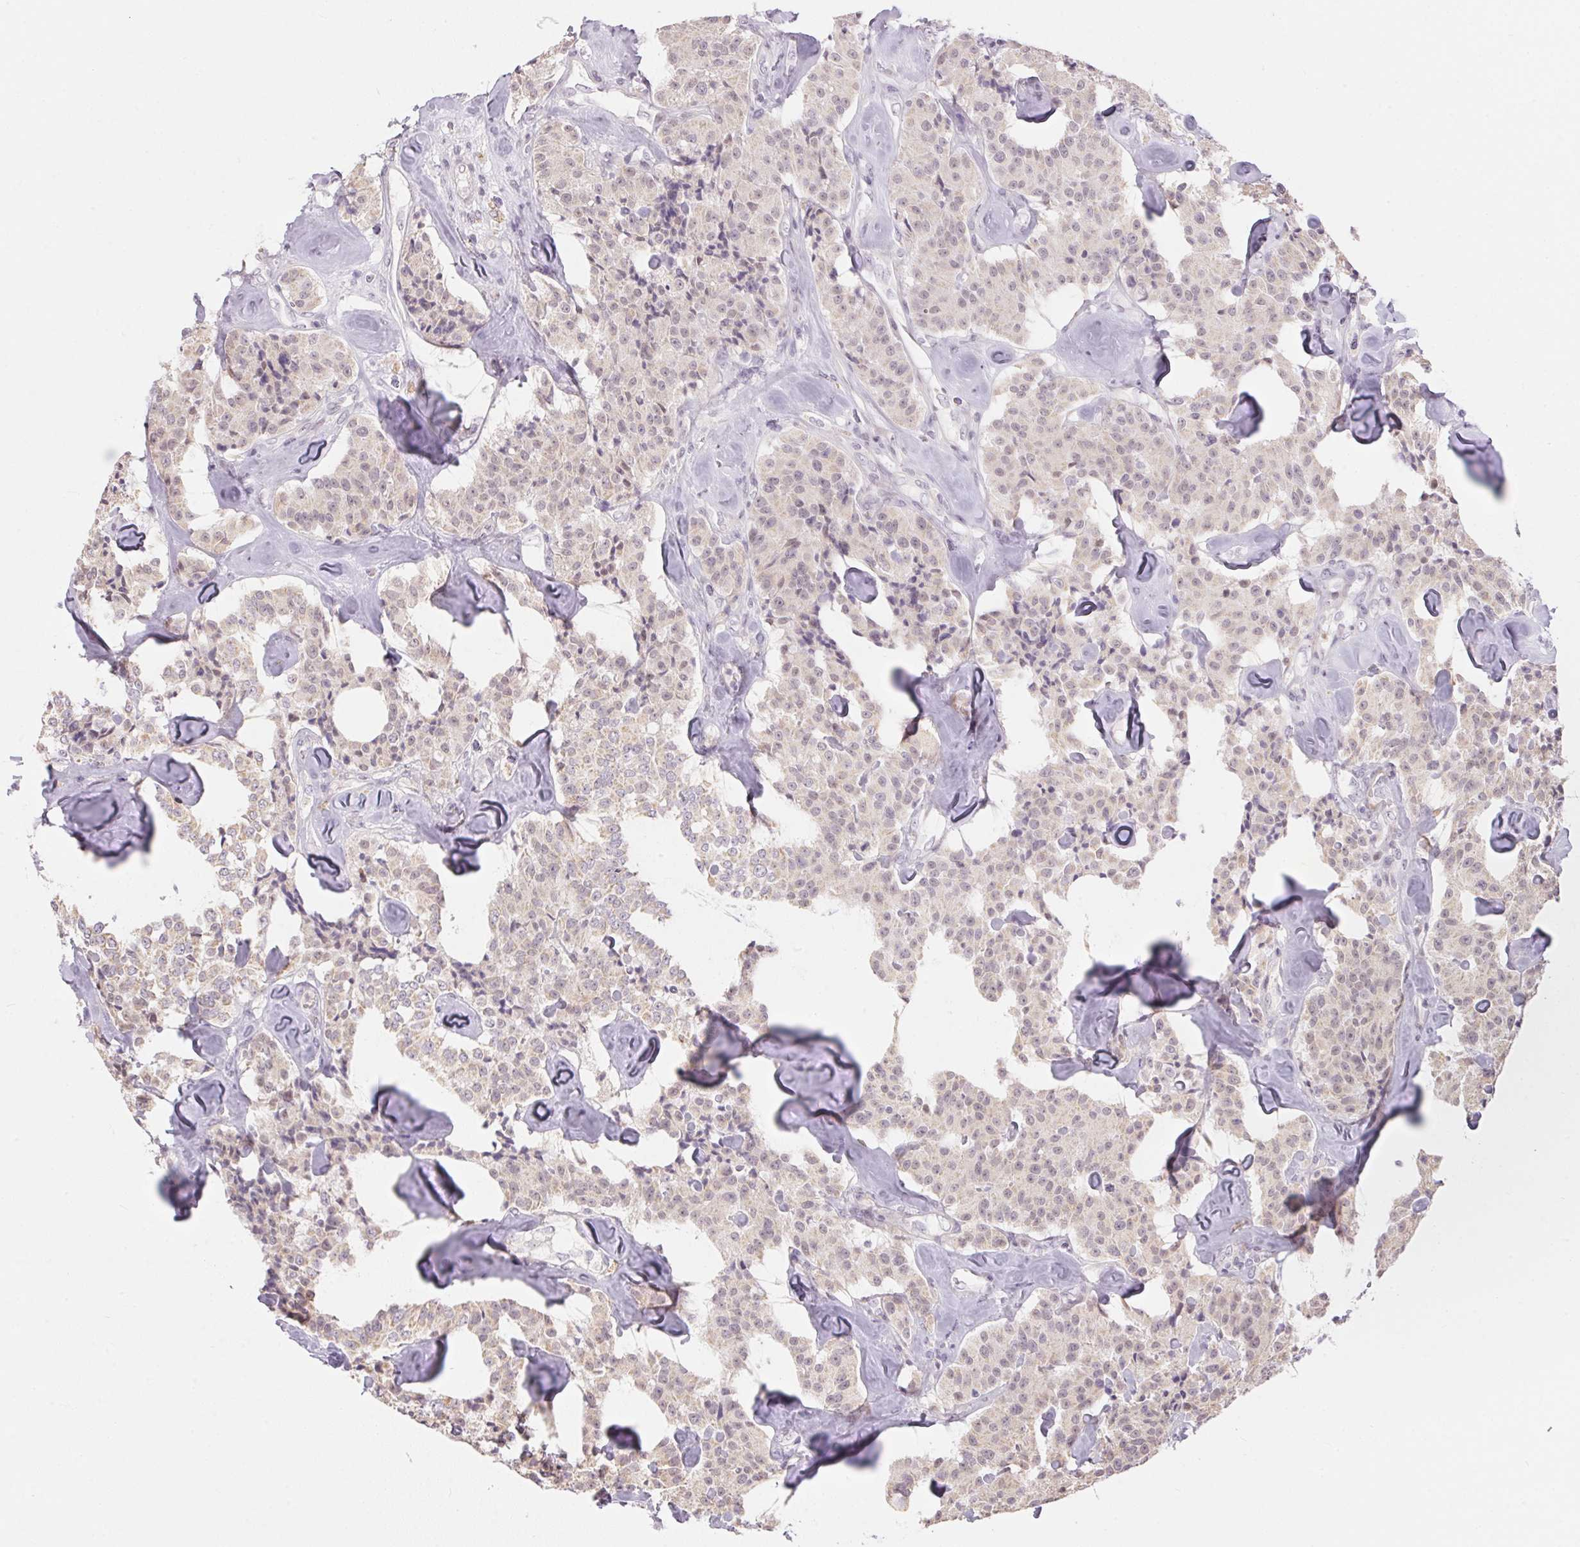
{"staining": {"intensity": "weak", "quantity": "<25%", "location": "cytoplasmic/membranous"}, "tissue": "carcinoid", "cell_type": "Tumor cells", "image_type": "cancer", "snomed": [{"axis": "morphology", "description": "Carcinoid, malignant, NOS"}, {"axis": "topography", "description": "Pancreas"}], "caption": "Immunohistochemical staining of human carcinoid exhibits no significant expression in tumor cells.", "gene": "GDAP1L1", "patient": {"sex": "male", "age": 41}}